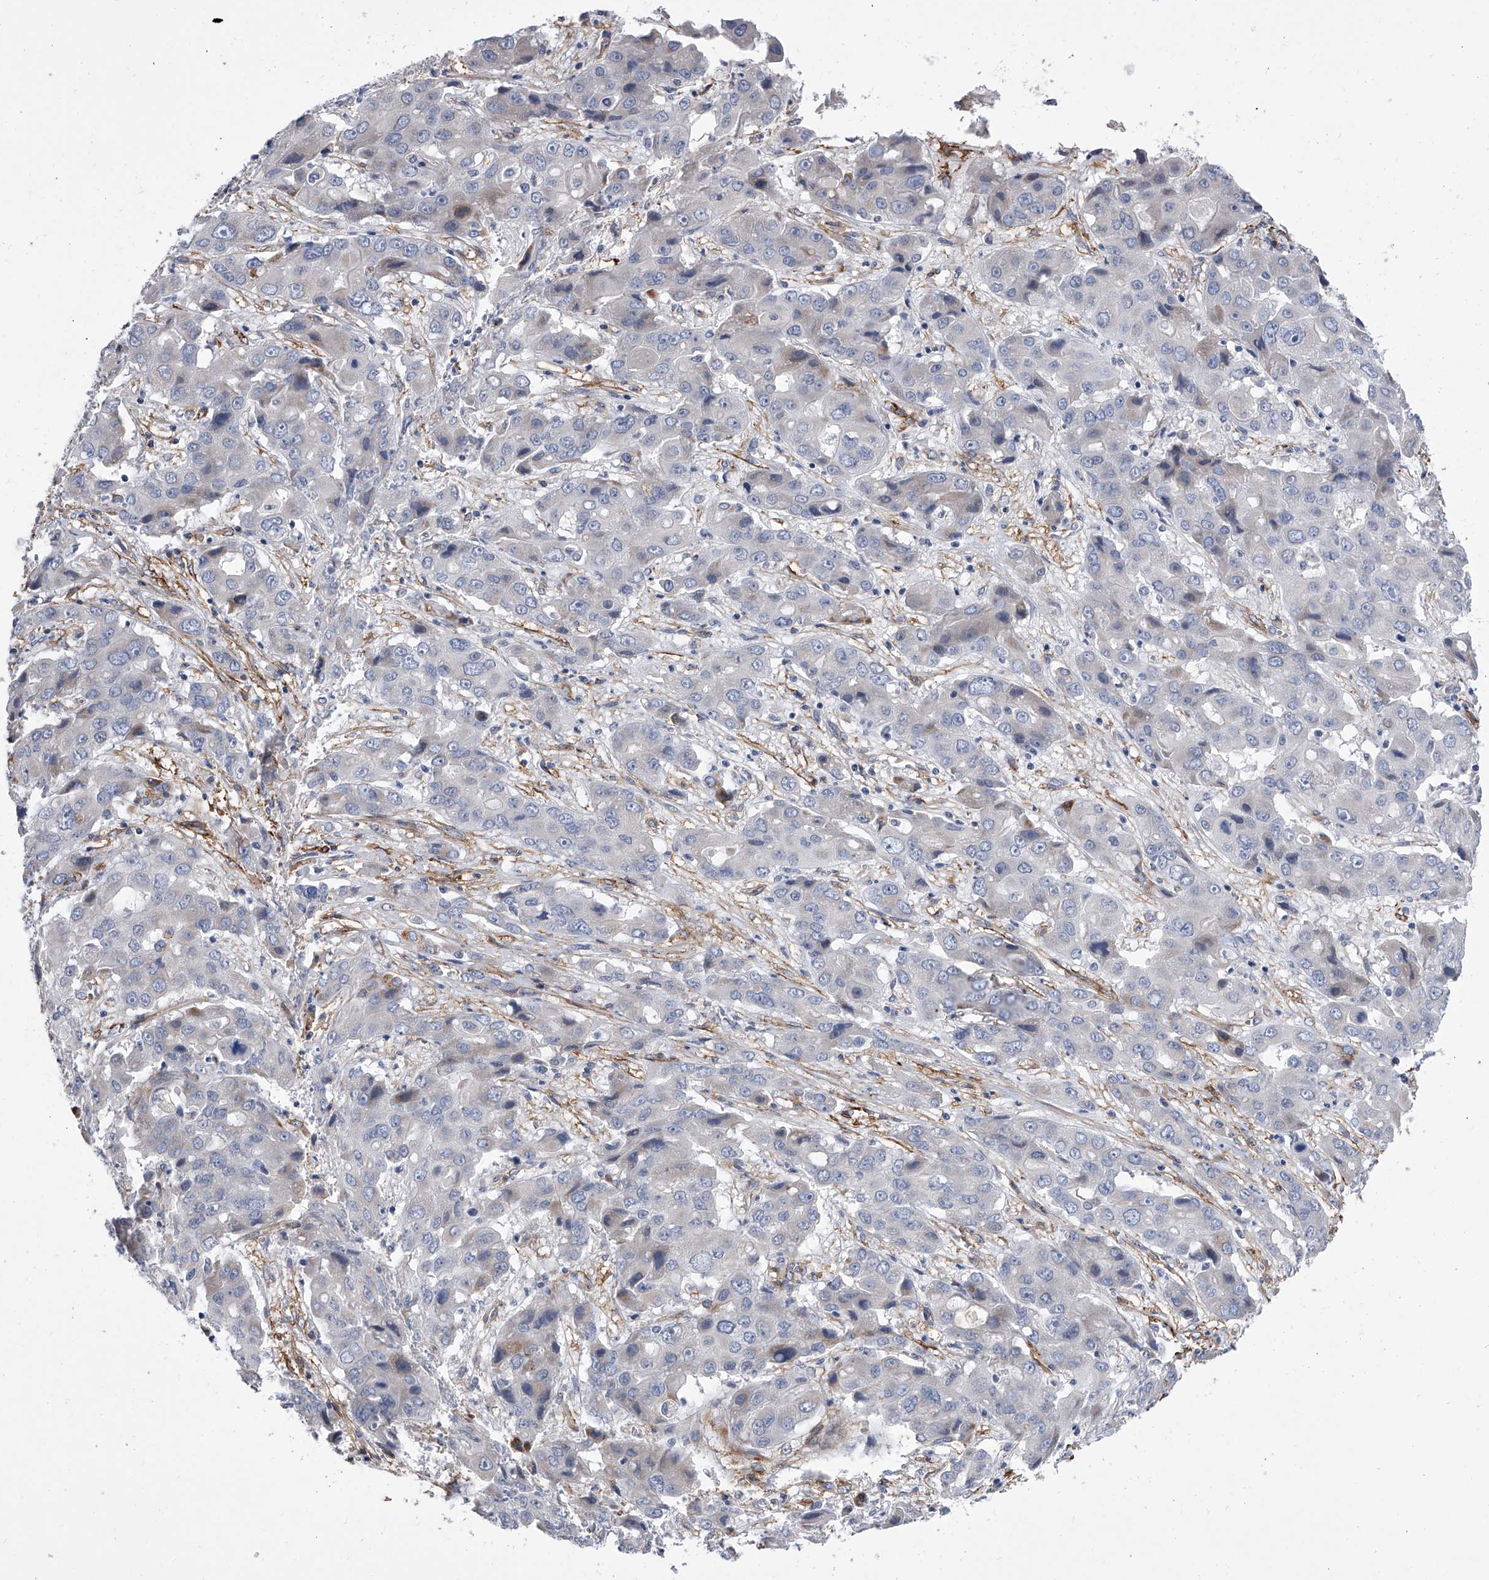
{"staining": {"intensity": "negative", "quantity": "none", "location": "none"}, "tissue": "liver cancer", "cell_type": "Tumor cells", "image_type": "cancer", "snomed": [{"axis": "morphology", "description": "Cholangiocarcinoma"}, {"axis": "topography", "description": "Liver"}], "caption": "Immunohistochemistry of liver cancer exhibits no expression in tumor cells.", "gene": "ALG14", "patient": {"sex": "male", "age": 67}}